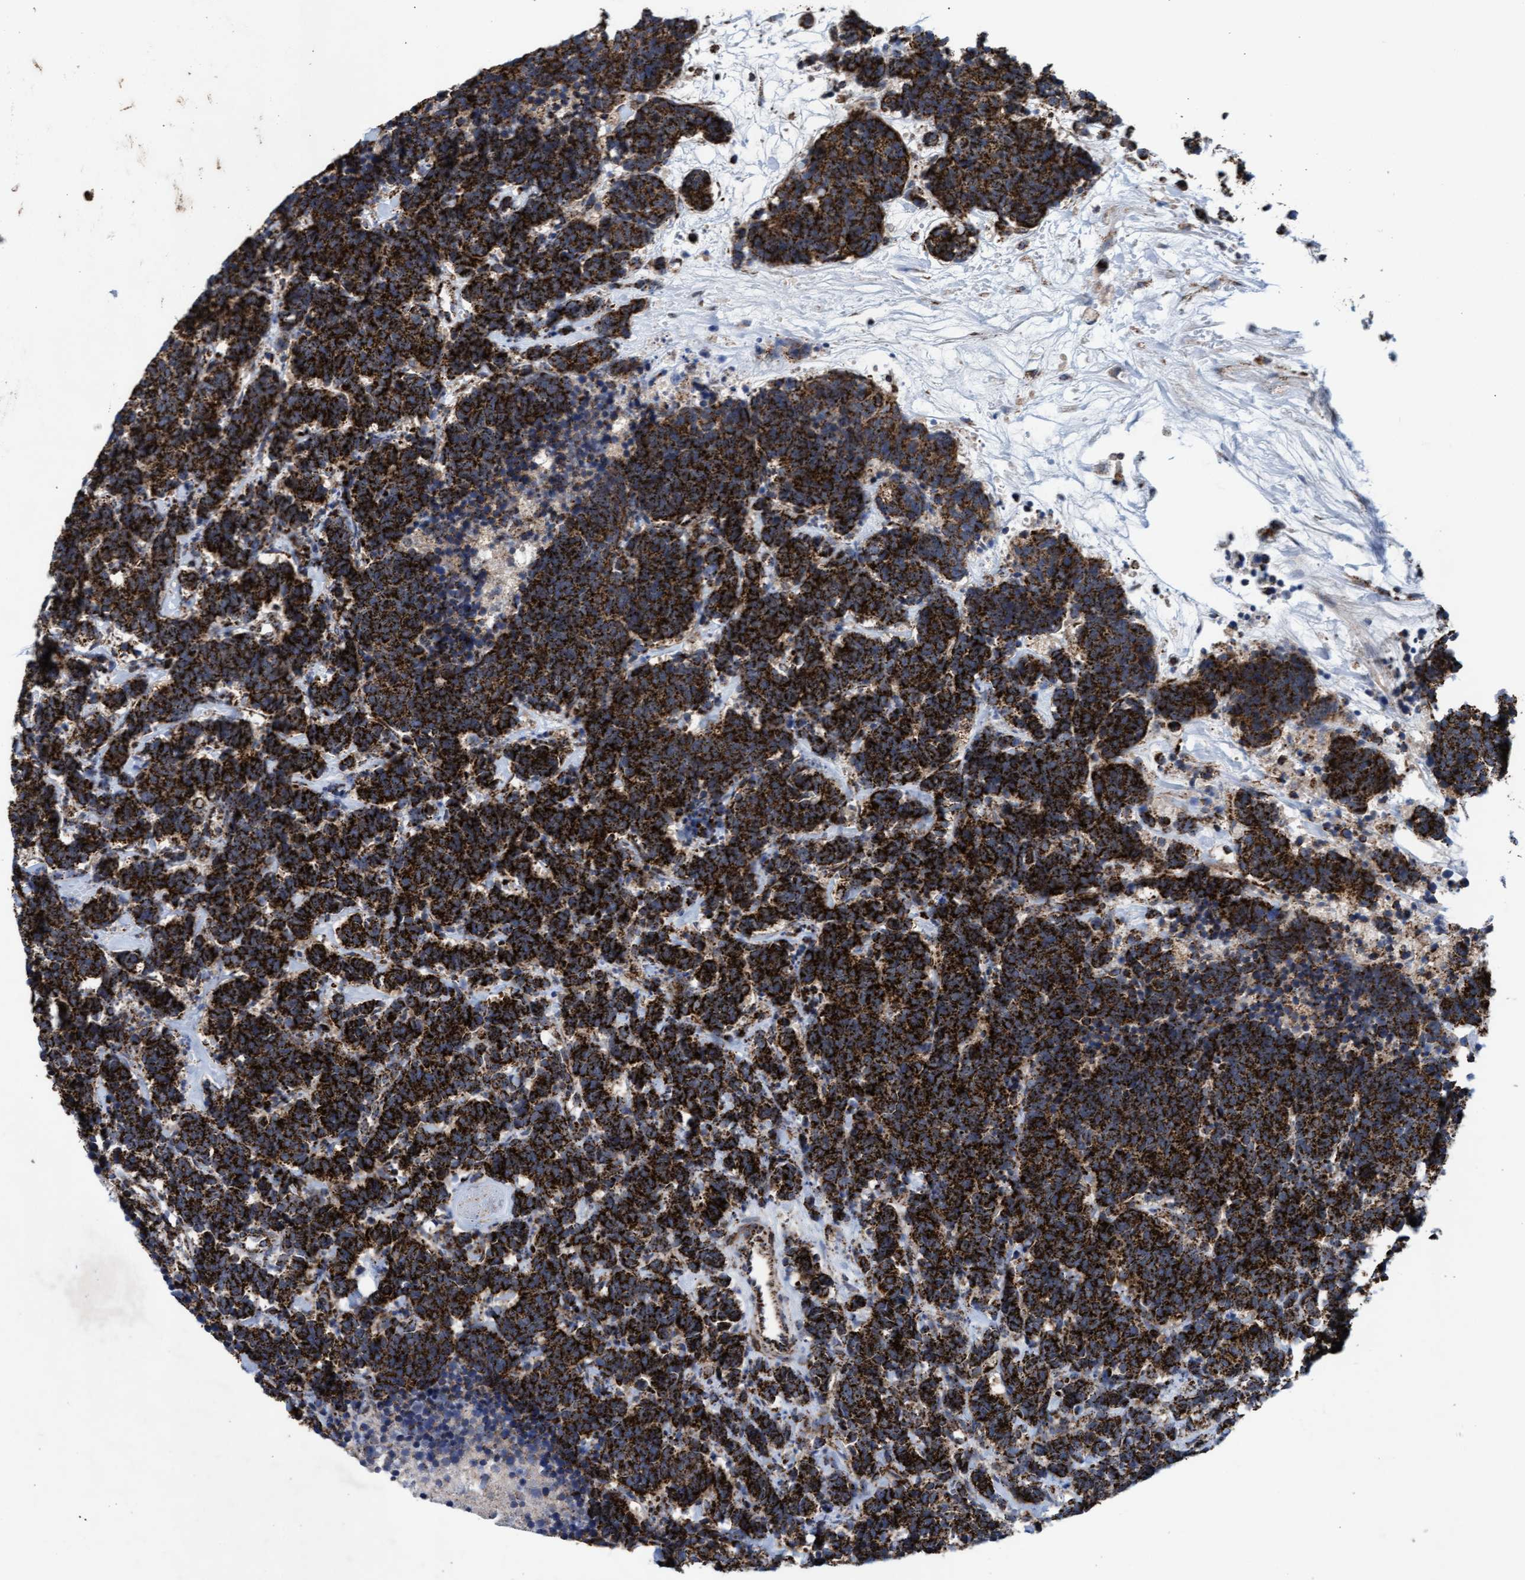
{"staining": {"intensity": "strong", "quantity": ">75%", "location": "cytoplasmic/membranous"}, "tissue": "carcinoid", "cell_type": "Tumor cells", "image_type": "cancer", "snomed": [{"axis": "morphology", "description": "Carcinoma, NOS"}, {"axis": "morphology", "description": "Carcinoid, malignant, NOS"}, {"axis": "topography", "description": "Urinary bladder"}], "caption": "This histopathology image shows malignant carcinoid stained with immunohistochemistry (IHC) to label a protein in brown. The cytoplasmic/membranous of tumor cells show strong positivity for the protein. Nuclei are counter-stained blue.", "gene": "MRPL38", "patient": {"sex": "male", "age": 57}}